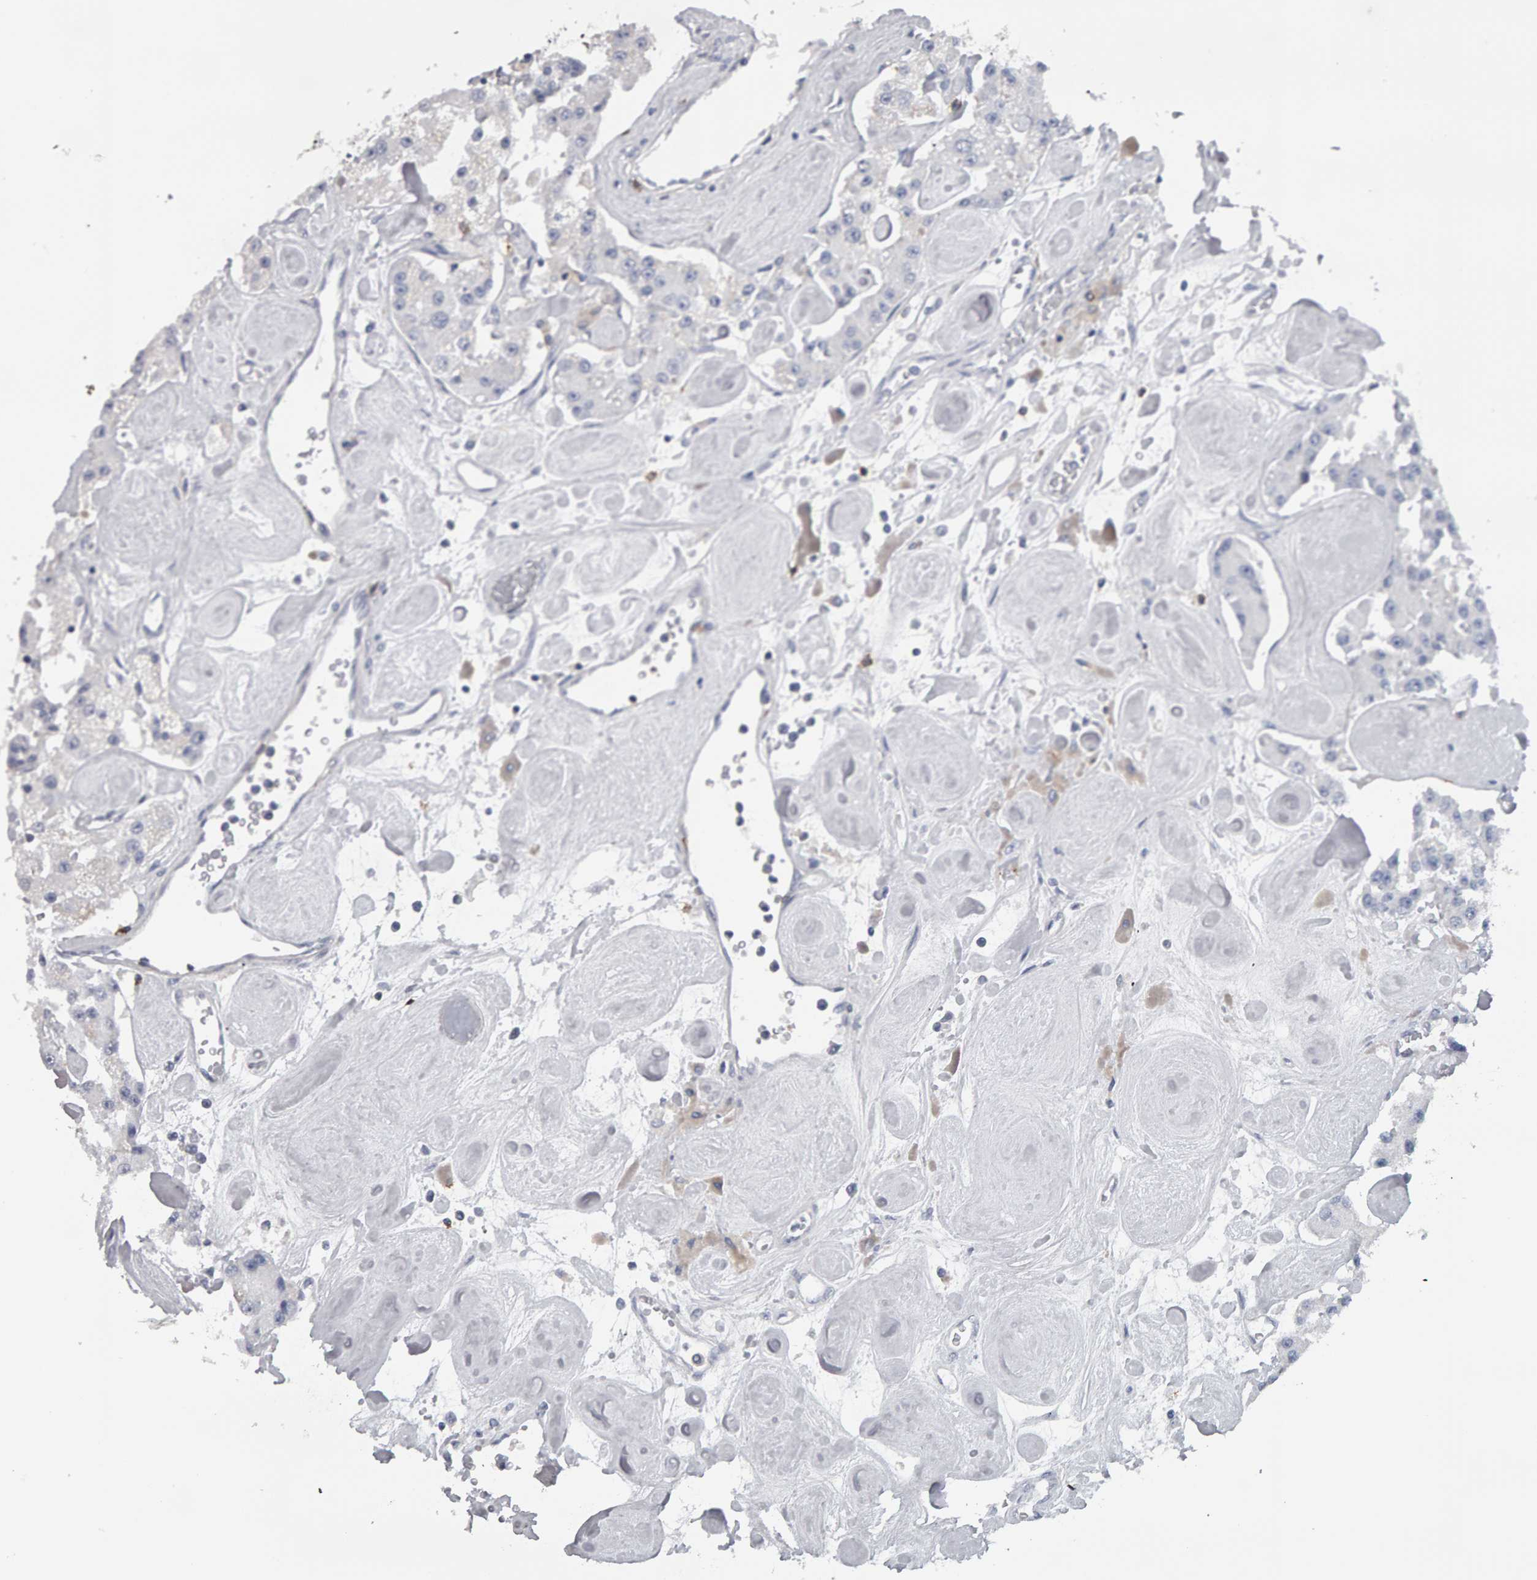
{"staining": {"intensity": "negative", "quantity": "none", "location": "none"}, "tissue": "carcinoid", "cell_type": "Tumor cells", "image_type": "cancer", "snomed": [{"axis": "morphology", "description": "Carcinoid, malignant, NOS"}, {"axis": "topography", "description": "Pancreas"}], "caption": "Tumor cells show no significant positivity in carcinoid.", "gene": "CD38", "patient": {"sex": "male", "age": 41}}